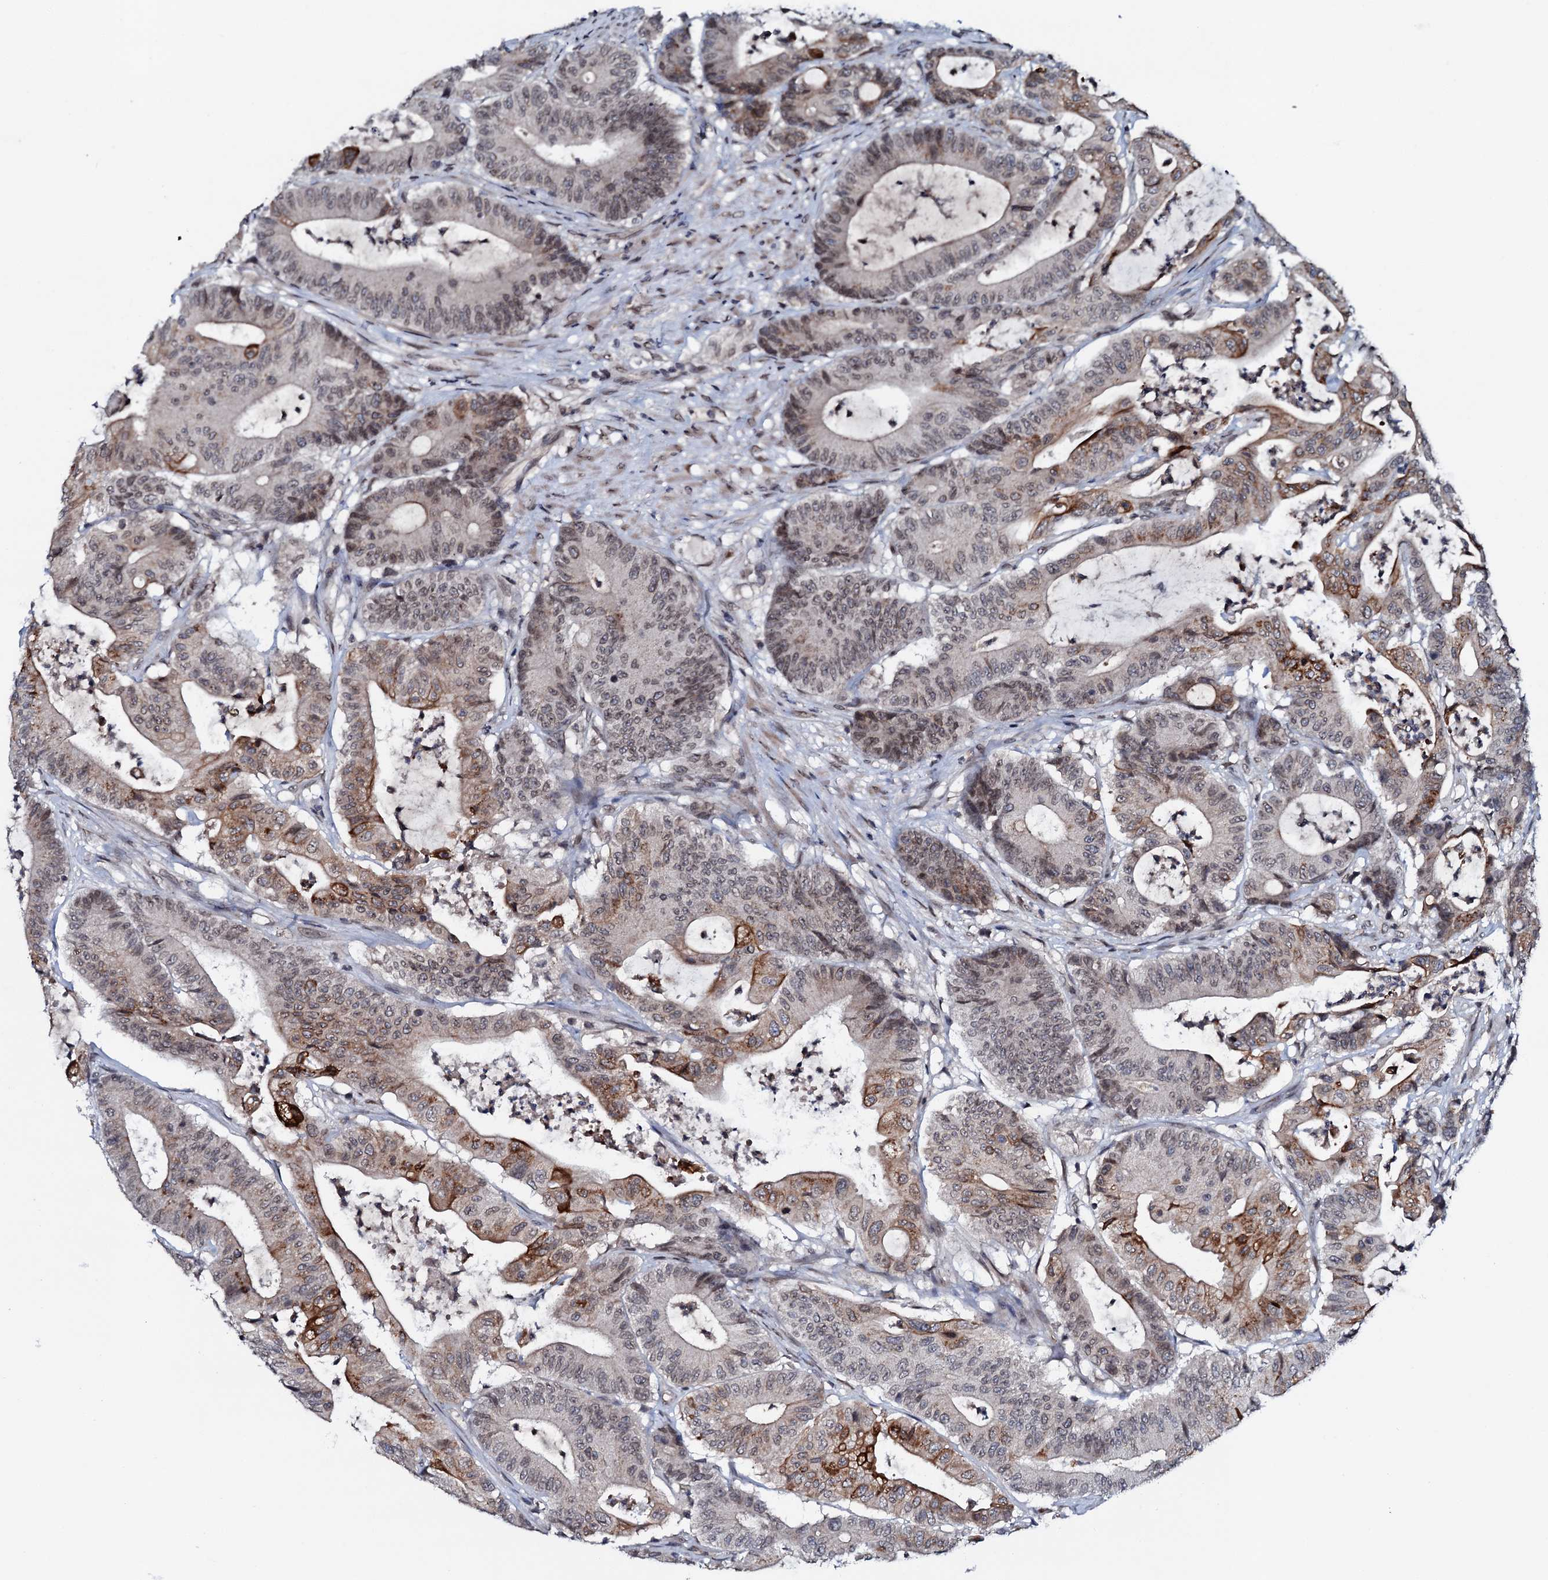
{"staining": {"intensity": "moderate", "quantity": "<25%", "location": "cytoplasmic/membranous"}, "tissue": "colorectal cancer", "cell_type": "Tumor cells", "image_type": "cancer", "snomed": [{"axis": "morphology", "description": "Adenocarcinoma, NOS"}, {"axis": "topography", "description": "Colon"}], "caption": "Adenocarcinoma (colorectal) stained with immunohistochemistry (IHC) displays moderate cytoplasmic/membranous positivity in about <25% of tumor cells. Nuclei are stained in blue.", "gene": "SNTA1", "patient": {"sex": "female", "age": 84}}